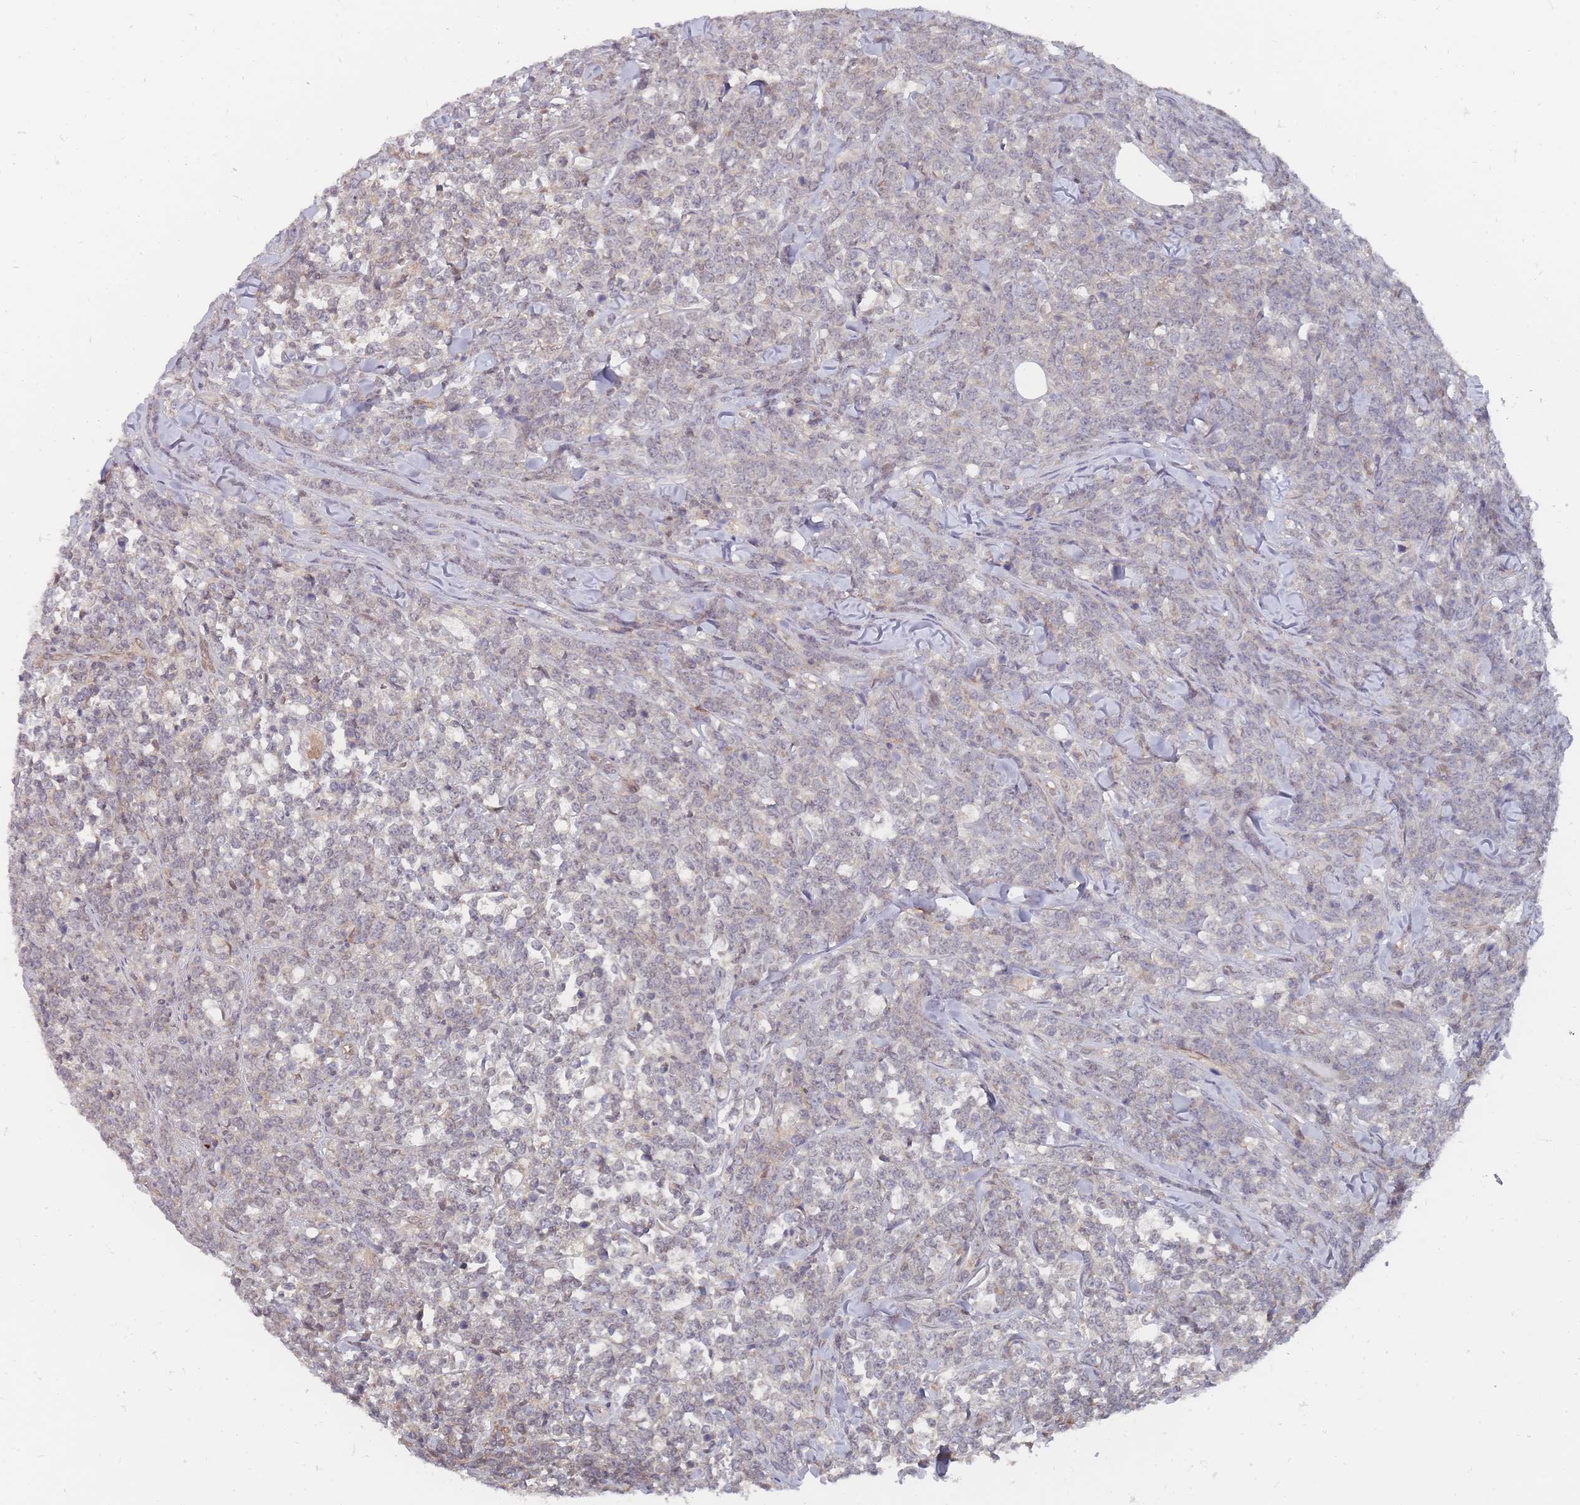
{"staining": {"intensity": "weak", "quantity": "<25%", "location": "nuclear"}, "tissue": "lymphoma", "cell_type": "Tumor cells", "image_type": "cancer", "snomed": [{"axis": "morphology", "description": "Malignant lymphoma, non-Hodgkin's type, High grade"}, {"axis": "topography", "description": "Small intestine"}], "caption": "A high-resolution histopathology image shows IHC staining of lymphoma, which exhibits no significant staining in tumor cells.", "gene": "NKD1", "patient": {"sex": "male", "age": 8}}